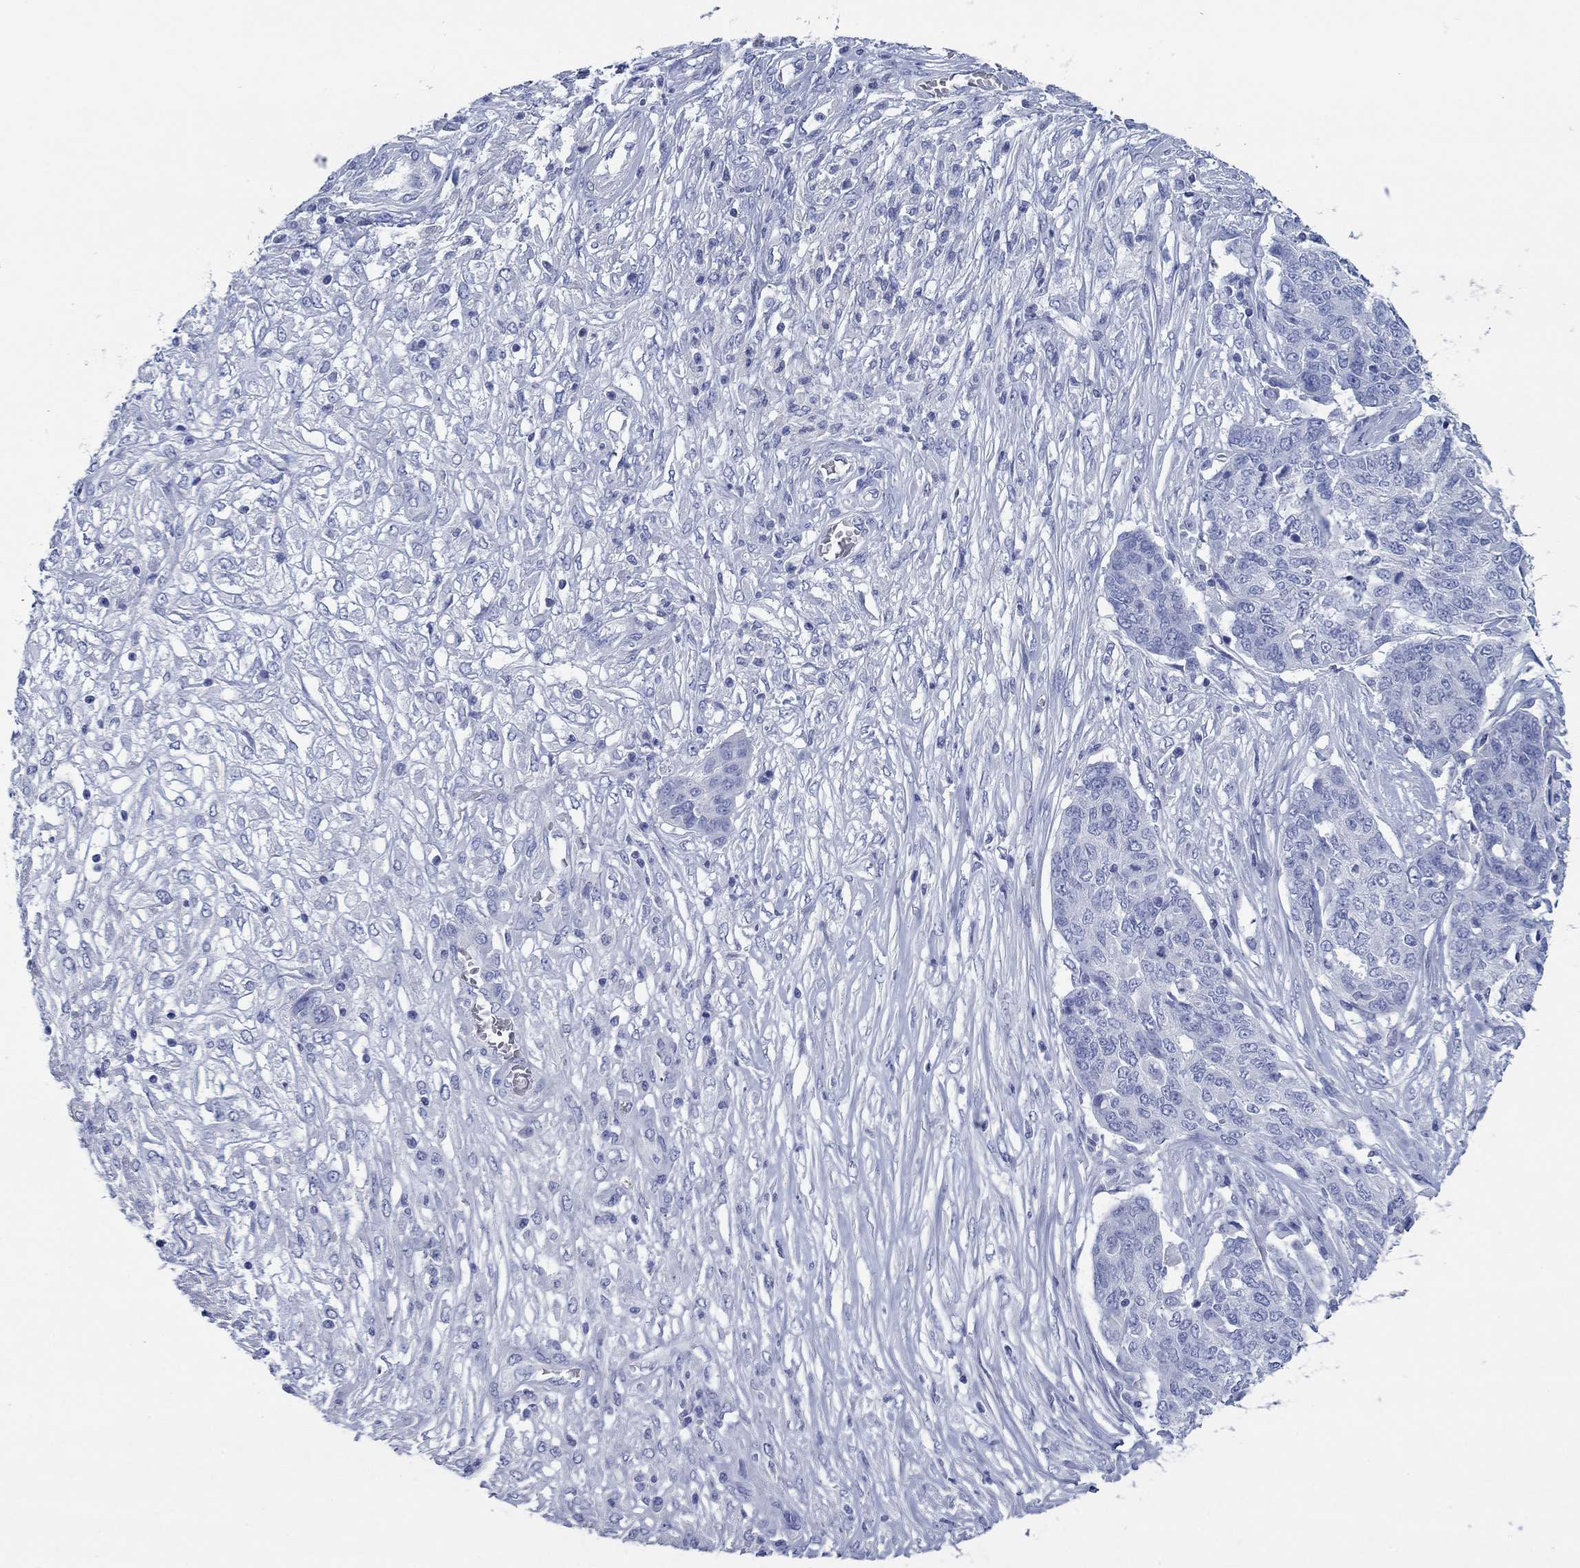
{"staining": {"intensity": "negative", "quantity": "none", "location": "none"}, "tissue": "ovarian cancer", "cell_type": "Tumor cells", "image_type": "cancer", "snomed": [{"axis": "morphology", "description": "Cystadenocarcinoma, serous, NOS"}, {"axis": "topography", "description": "Ovary"}], "caption": "An image of human ovarian cancer (serous cystadenocarcinoma) is negative for staining in tumor cells.", "gene": "HCRT", "patient": {"sex": "female", "age": 67}}